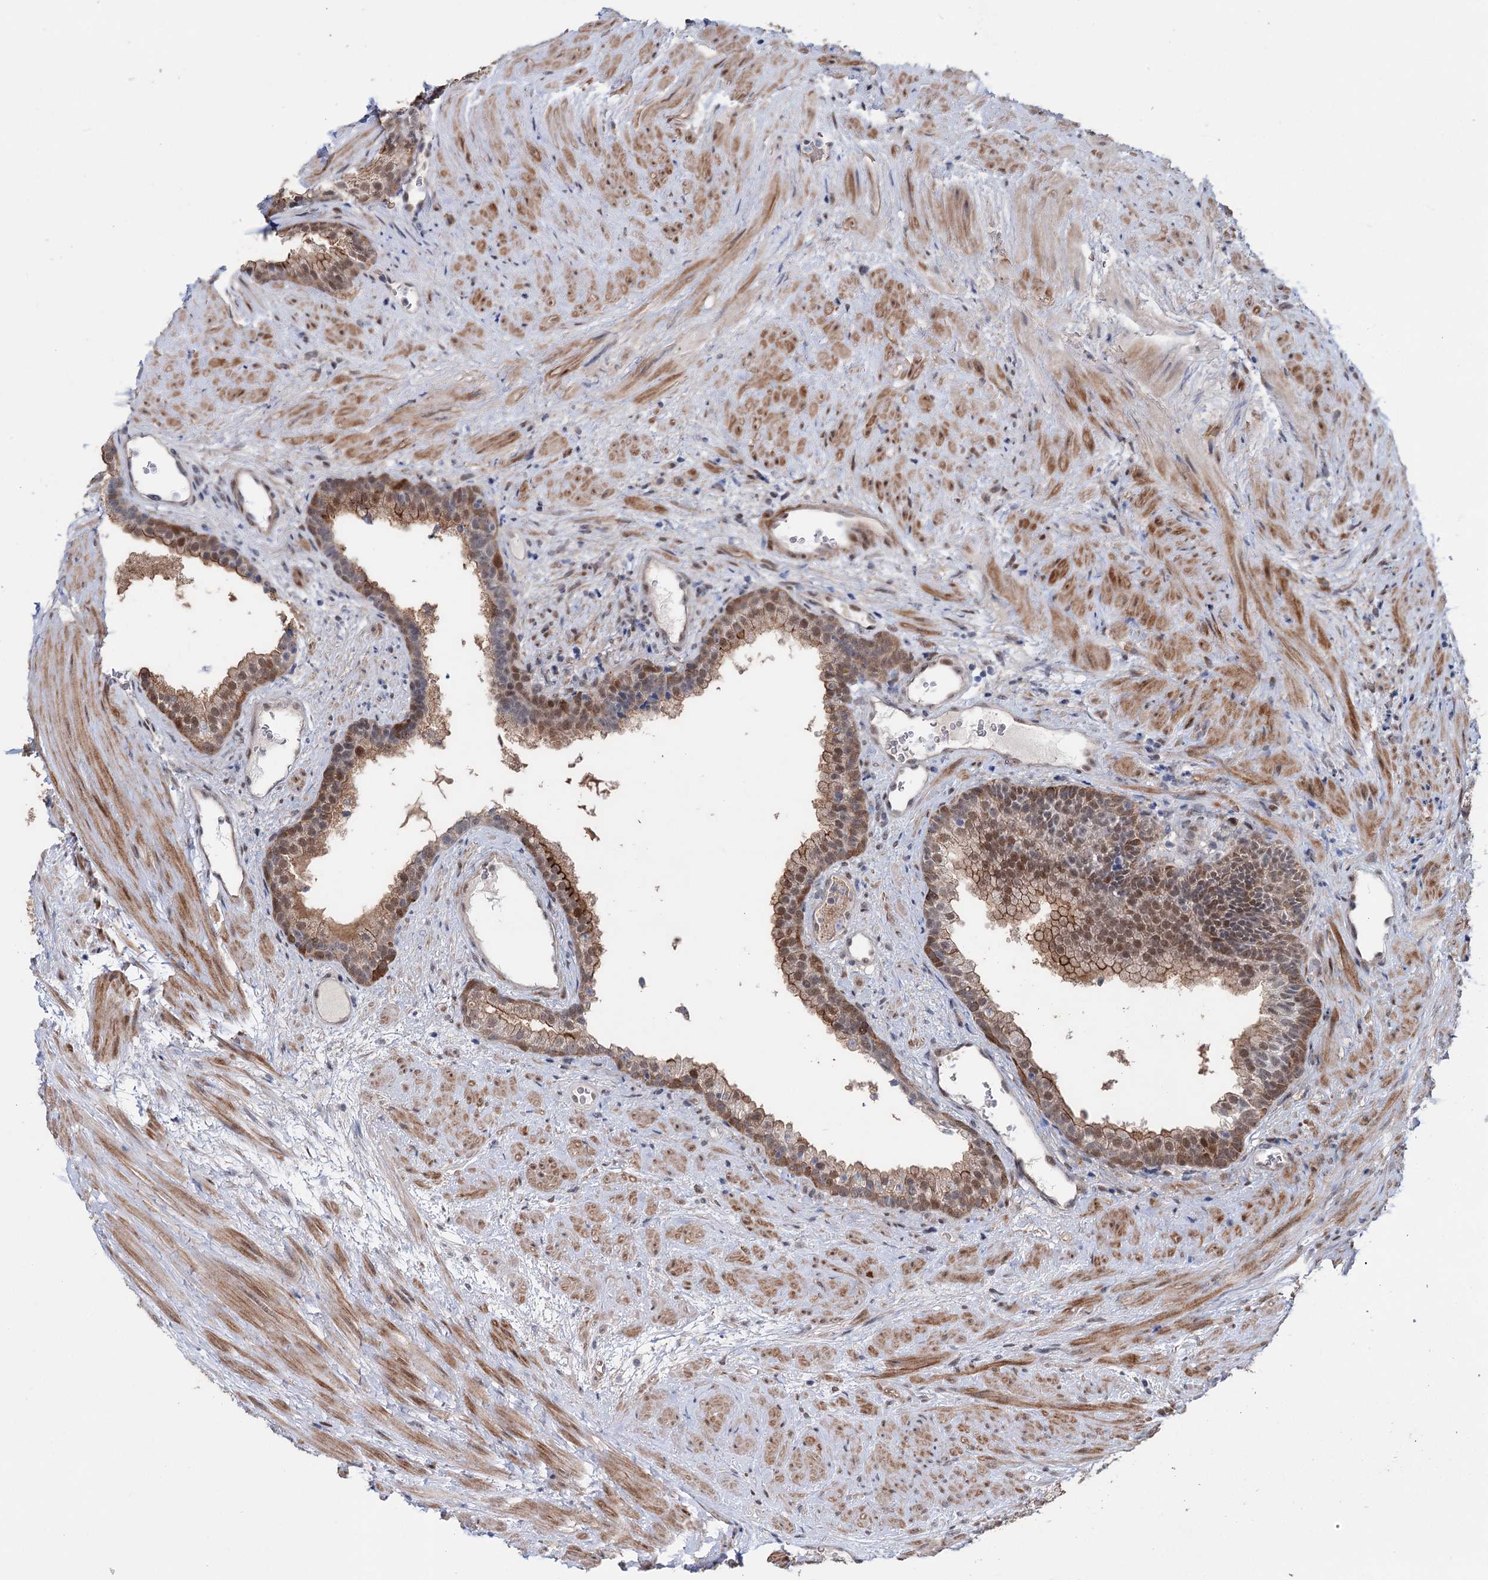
{"staining": {"intensity": "moderate", "quantity": "<25%", "location": "cytoplasmic/membranous,nuclear"}, "tissue": "prostate", "cell_type": "Glandular cells", "image_type": "normal", "snomed": [{"axis": "morphology", "description": "Normal tissue, NOS"}, {"axis": "topography", "description": "Prostate"}], "caption": "Immunohistochemistry photomicrograph of benign prostate: human prostate stained using IHC demonstrates low levels of moderate protein expression localized specifically in the cytoplasmic/membranous,nuclear of glandular cells, appearing as a cytoplasmic/membranous,nuclear brown color.", "gene": "FAM53A", "patient": {"sex": "male", "age": 76}}